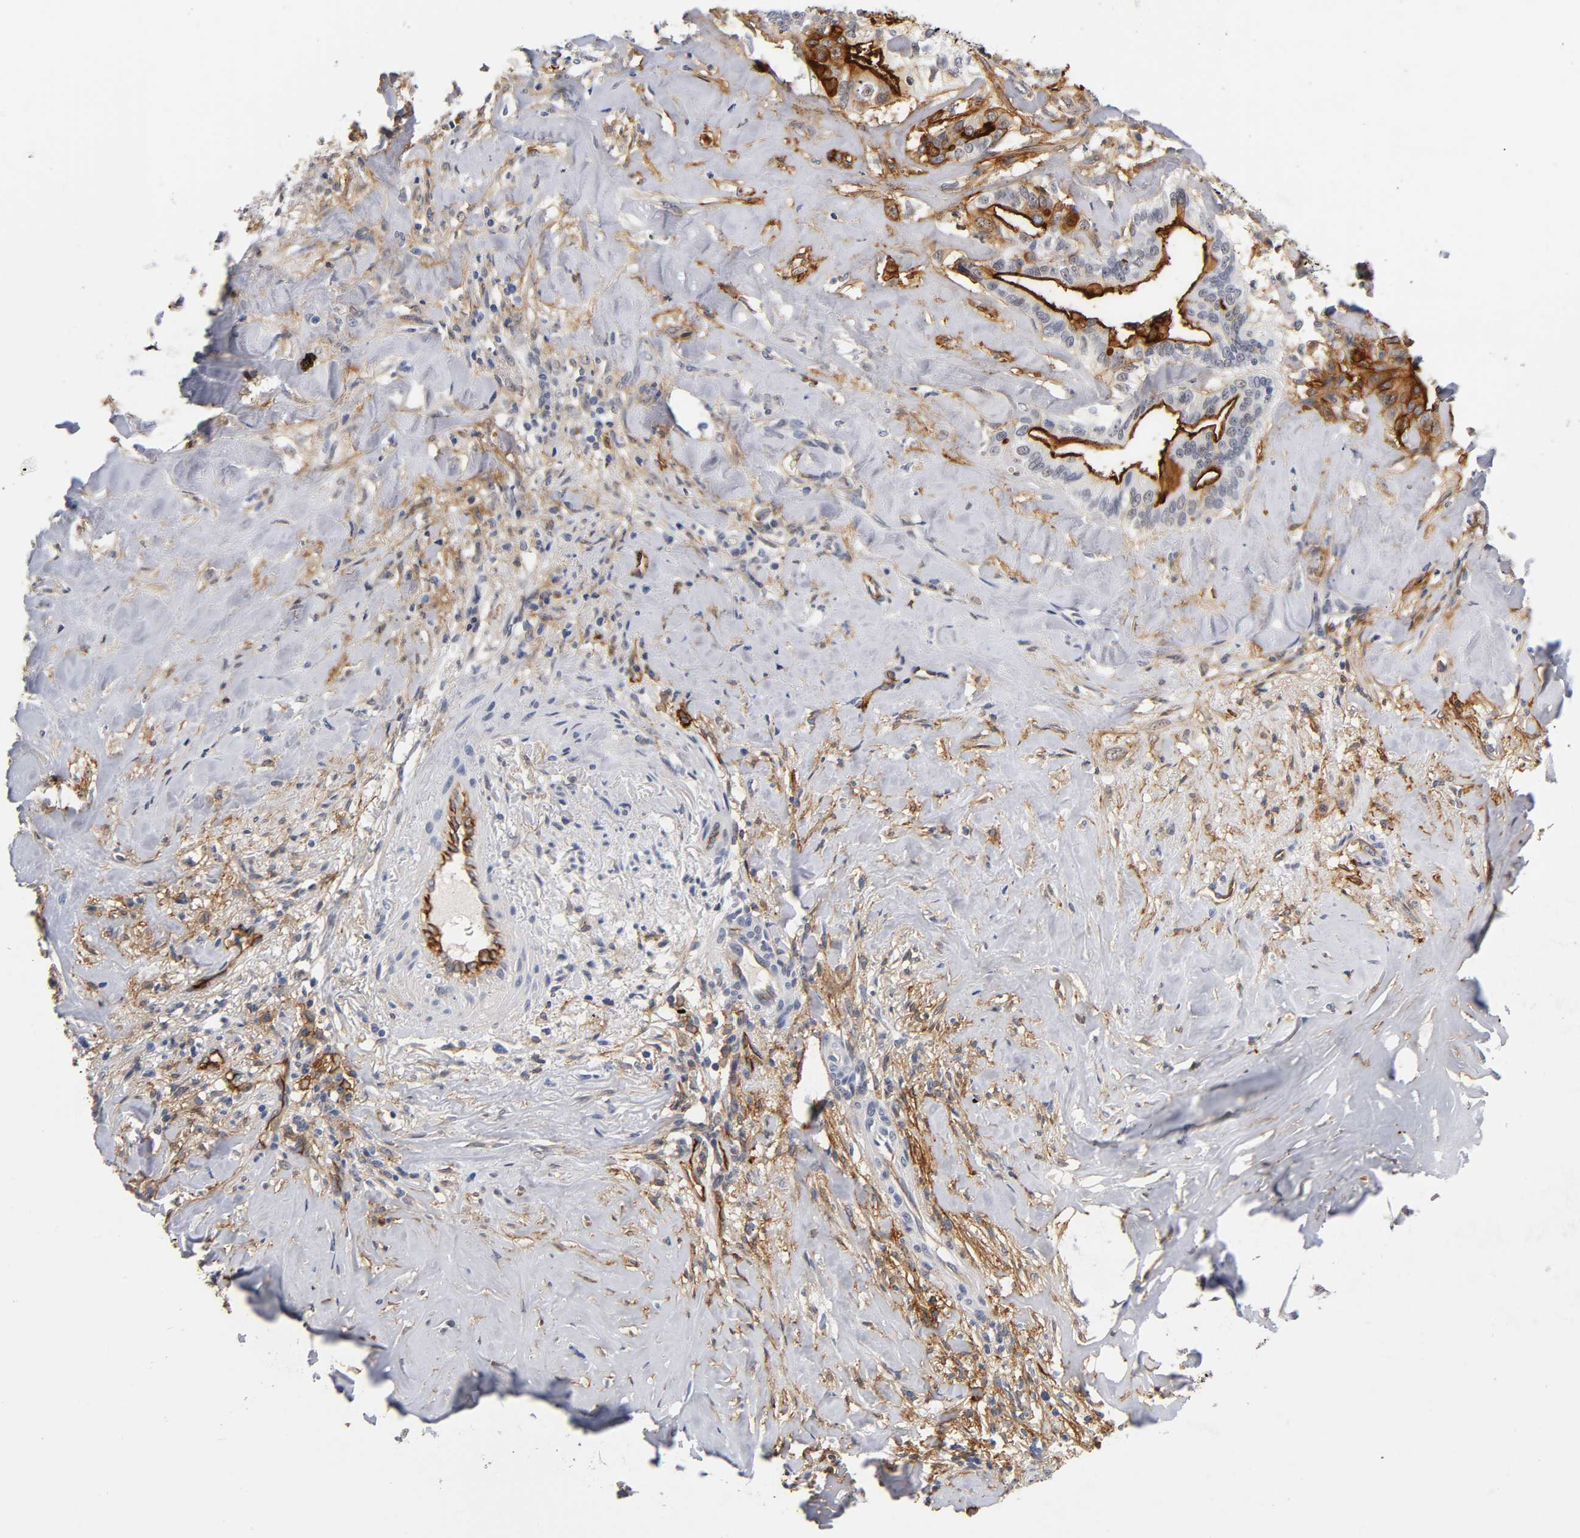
{"staining": {"intensity": "strong", "quantity": ">75%", "location": "cytoplasmic/membranous"}, "tissue": "liver cancer", "cell_type": "Tumor cells", "image_type": "cancer", "snomed": [{"axis": "morphology", "description": "Cholangiocarcinoma"}, {"axis": "topography", "description": "Liver"}], "caption": "A brown stain highlights strong cytoplasmic/membranous staining of a protein in human liver cholangiocarcinoma tumor cells.", "gene": "ICAM1", "patient": {"sex": "female", "age": 67}}